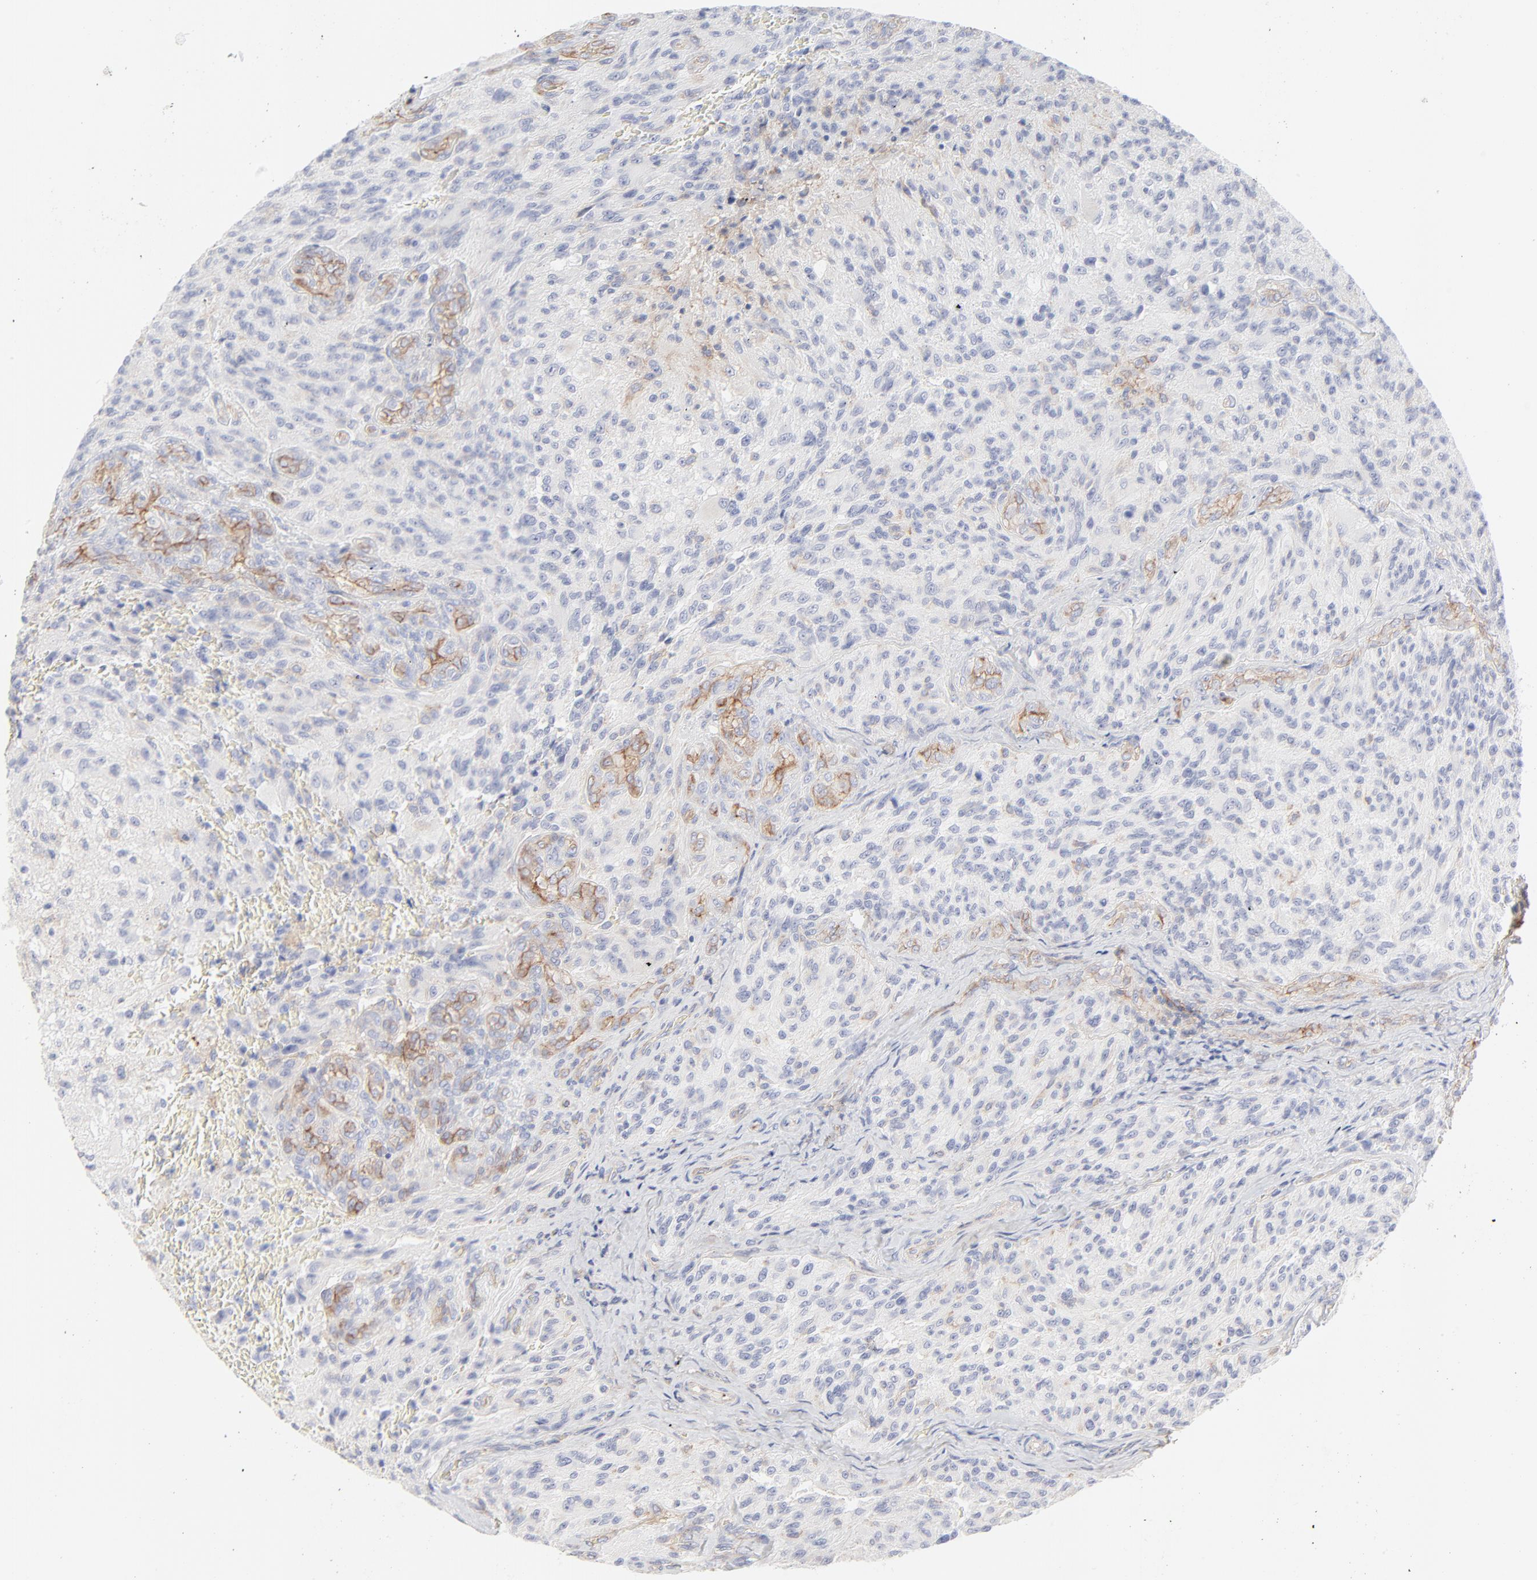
{"staining": {"intensity": "negative", "quantity": "none", "location": "none"}, "tissue": "glioma", "cell_type": "Tumor cells", "image_type": "cancer", "snomed": [{"axis": "morphology", "description": "Normal tissue, NOS"}, {"axis": "morphology", "description": "Glioma, malignant, High grade"}, {"axis": "topography", "description": "Cerebral cortex"}], "caption": "The image shows no staining of tumor cells in high-grade glioma (malignant).", "gene": "ITGA5", "patient": {"sex": "male", "age": 56}}